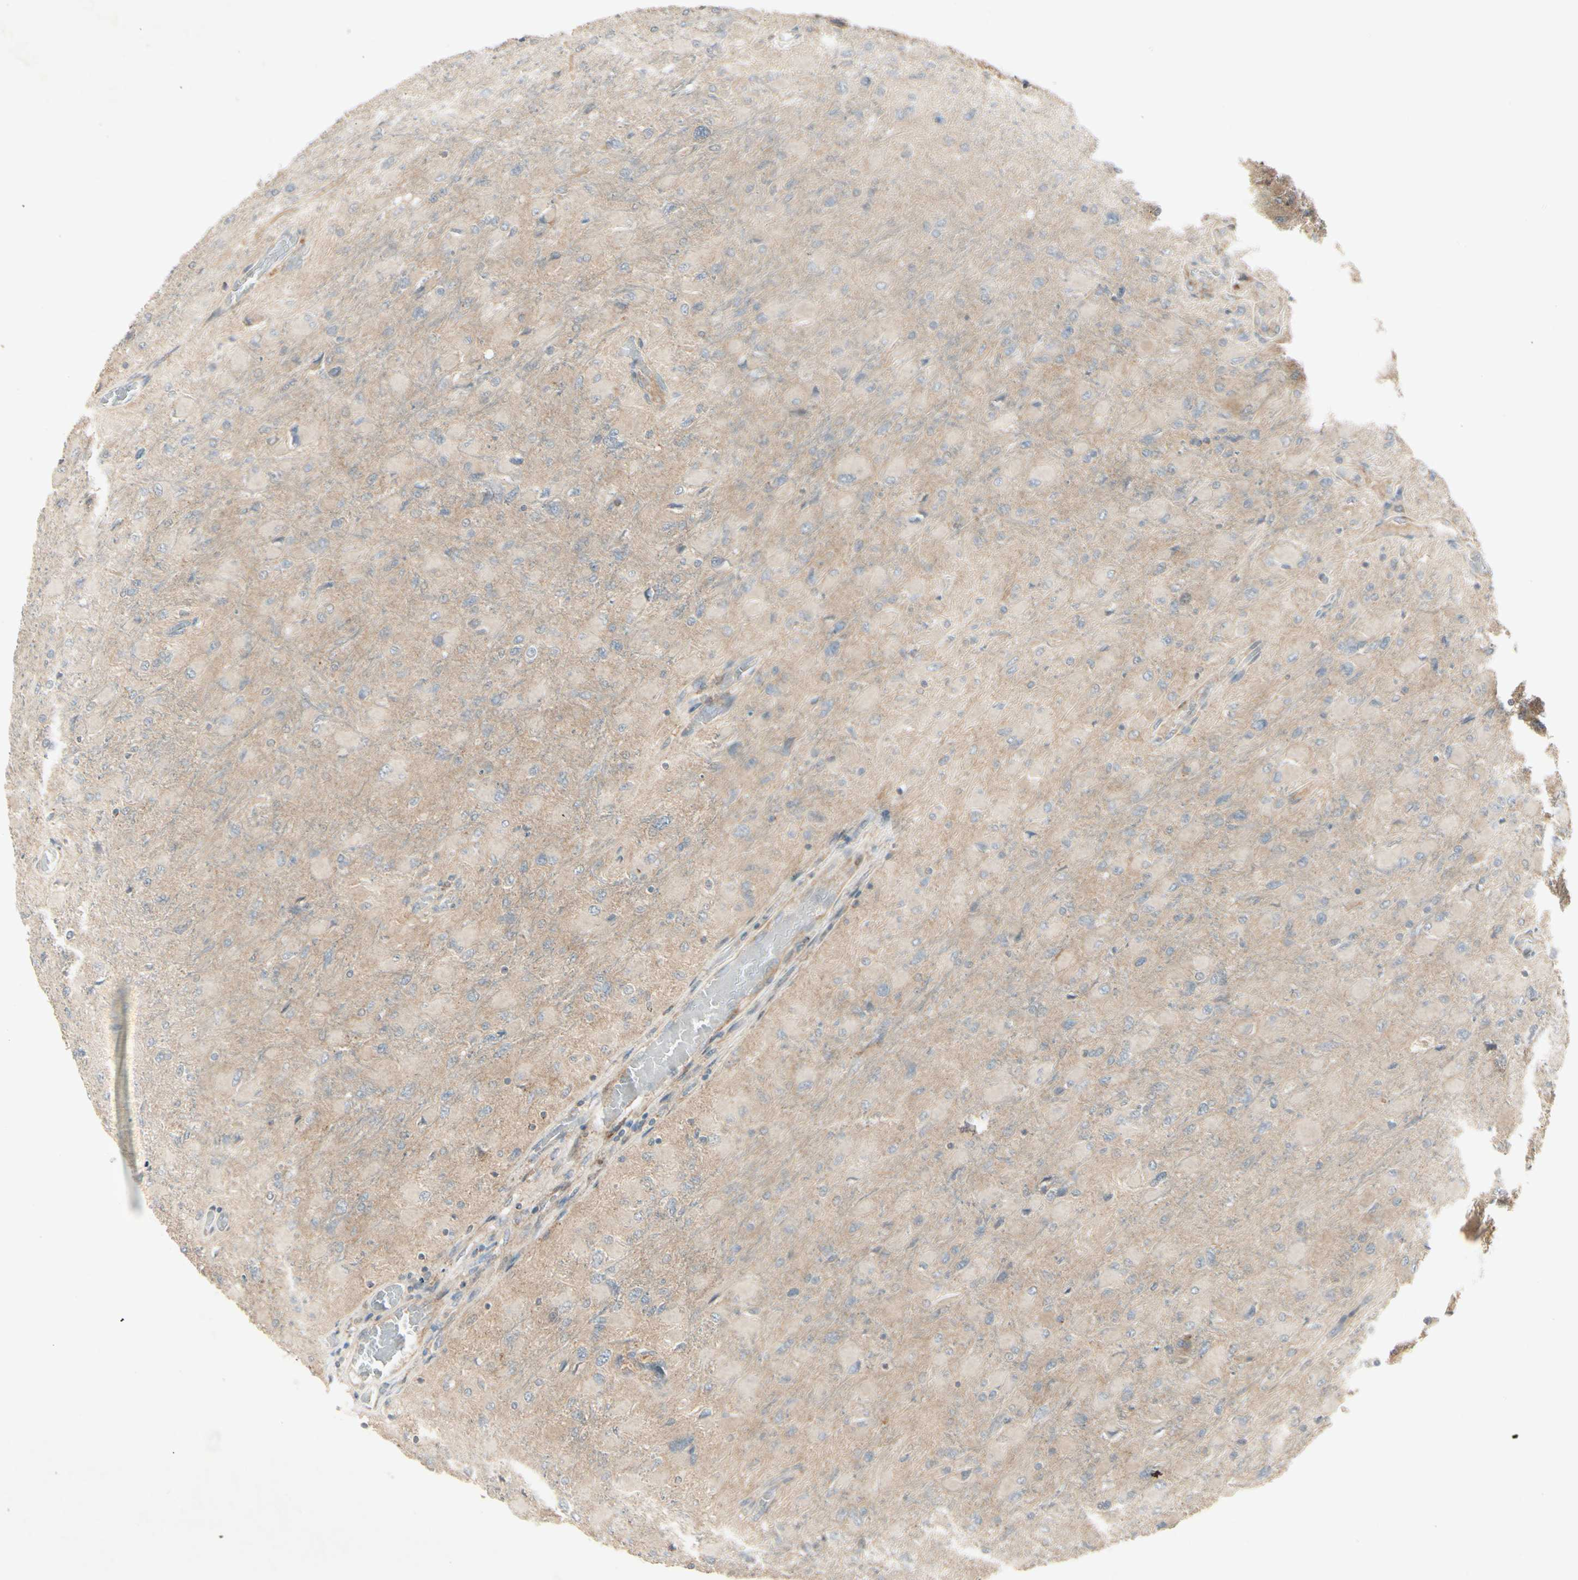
{"staining": {"intensity": "weak", "quantity": ">75%", "location": "cytoplasmic/membranous"}, "tissue": "glioma", "cell_type": "Tumor cells", "image_type": "cancer", "snomed": [{"axis": "morphology", "description": "Glioma, malignant, High grade"}, {"axis": "topography", "description": "Cerebral cortex"}], "caption": "Immunohistochemistry (IHC) micrograph of human glioma stained for a protein (brown), which reveals low levels of weak cytoplasmic/membranous positivity in about >75% of tumor cells.", "gene": "FHDC1", "patient": {"sex": "female", "age": 36}}